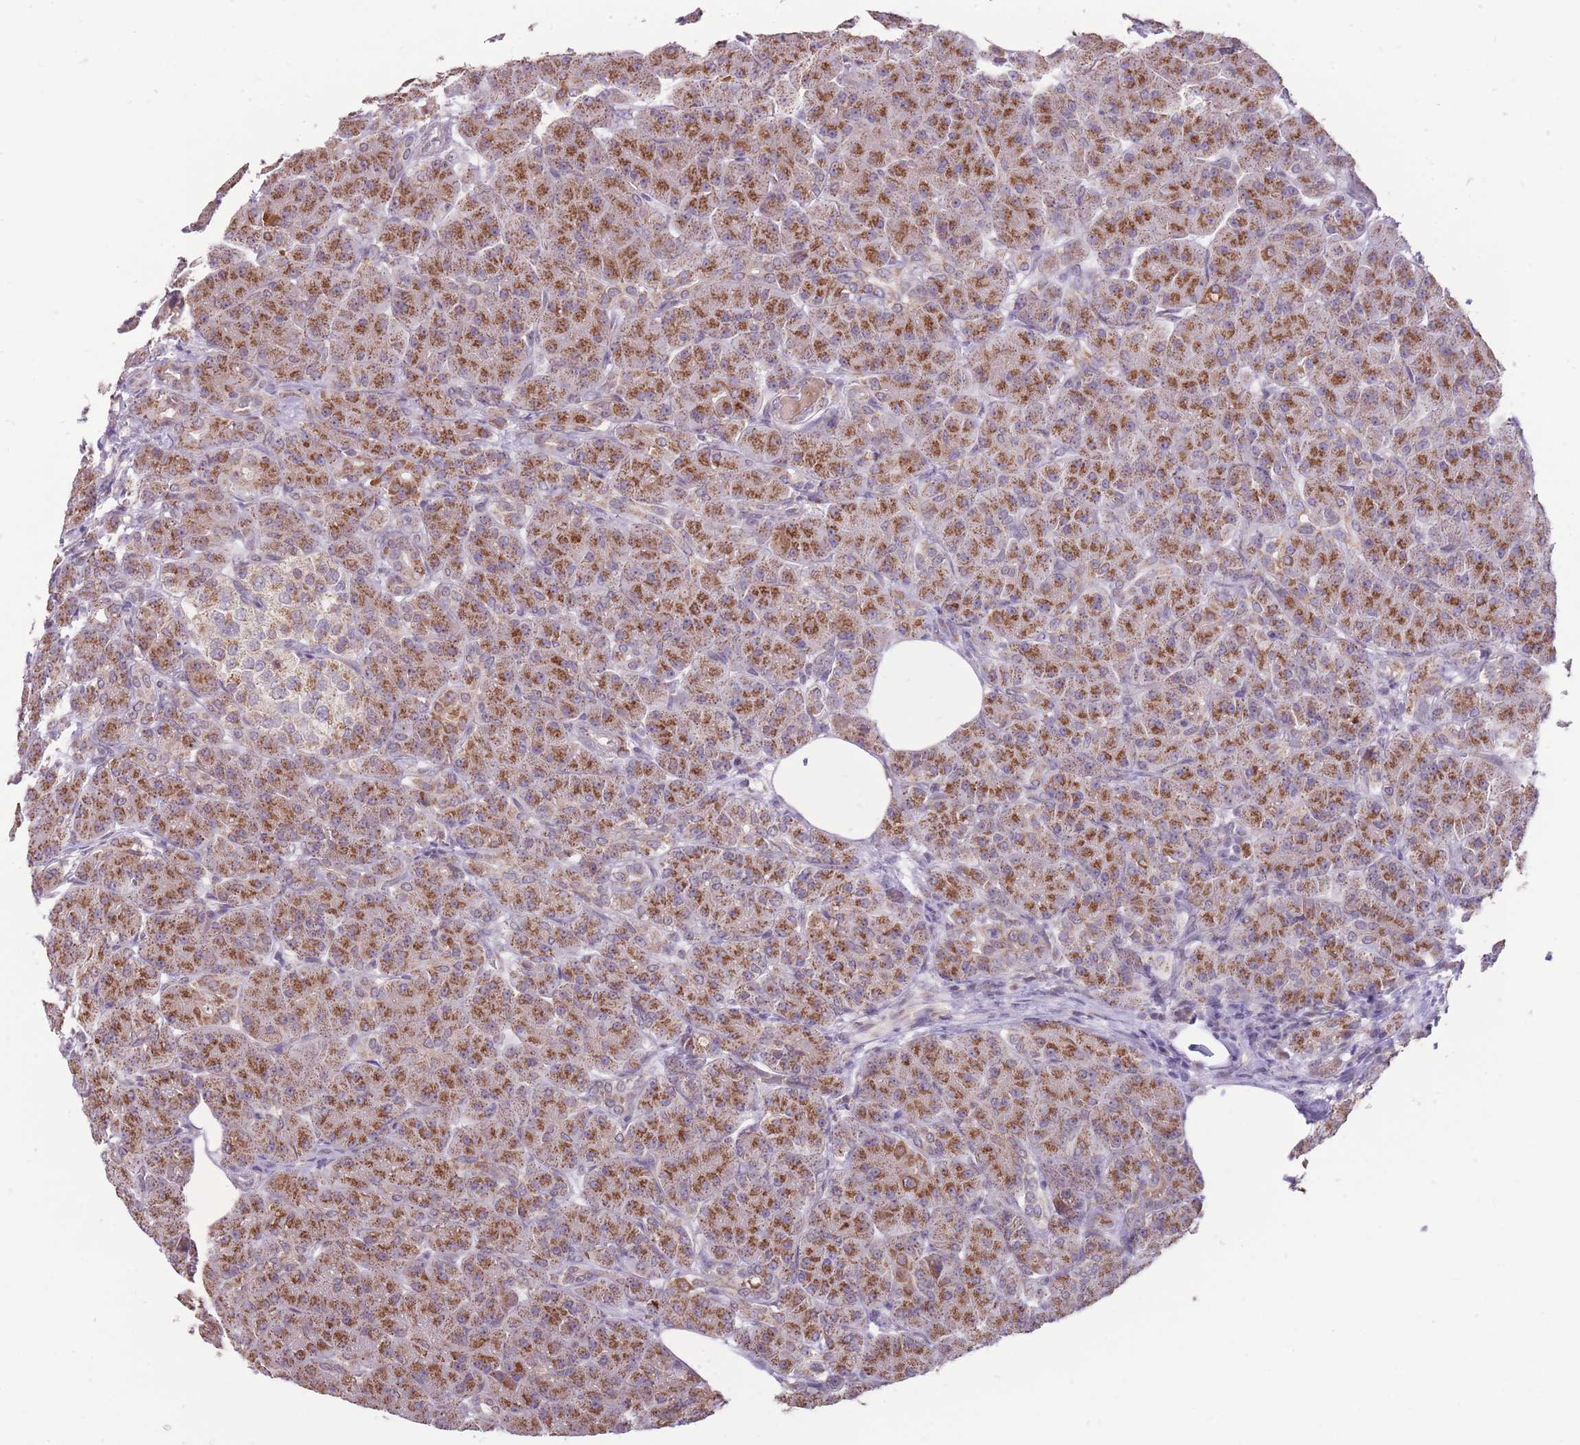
{"staining": {"intensity": "strong", "quantity": ">75%", "location": "cytoplasmic/membranous"}, "tissue": "pancreas", "cell_type": "Exocrine glandular cells", "image_type": "normal", "snomed": [{"axis": "morphology", "description": "Normal tissue, NOS"}, {"axis": "topography", "description": "Pancreas"}], "caption": "Protein staining demonstrates strong cytoplasmic/membranous expression in approximately >75% of exocrine glandular cells in benign pancreas. The protein is stained brown, and the nuclei are stained in blue (DAB (3,3'-diaminobenzidine) IHC with brightfield microscopy, high magnification).", "gene": "NELL1", "patient": {"sex": "male", "age": 63}}